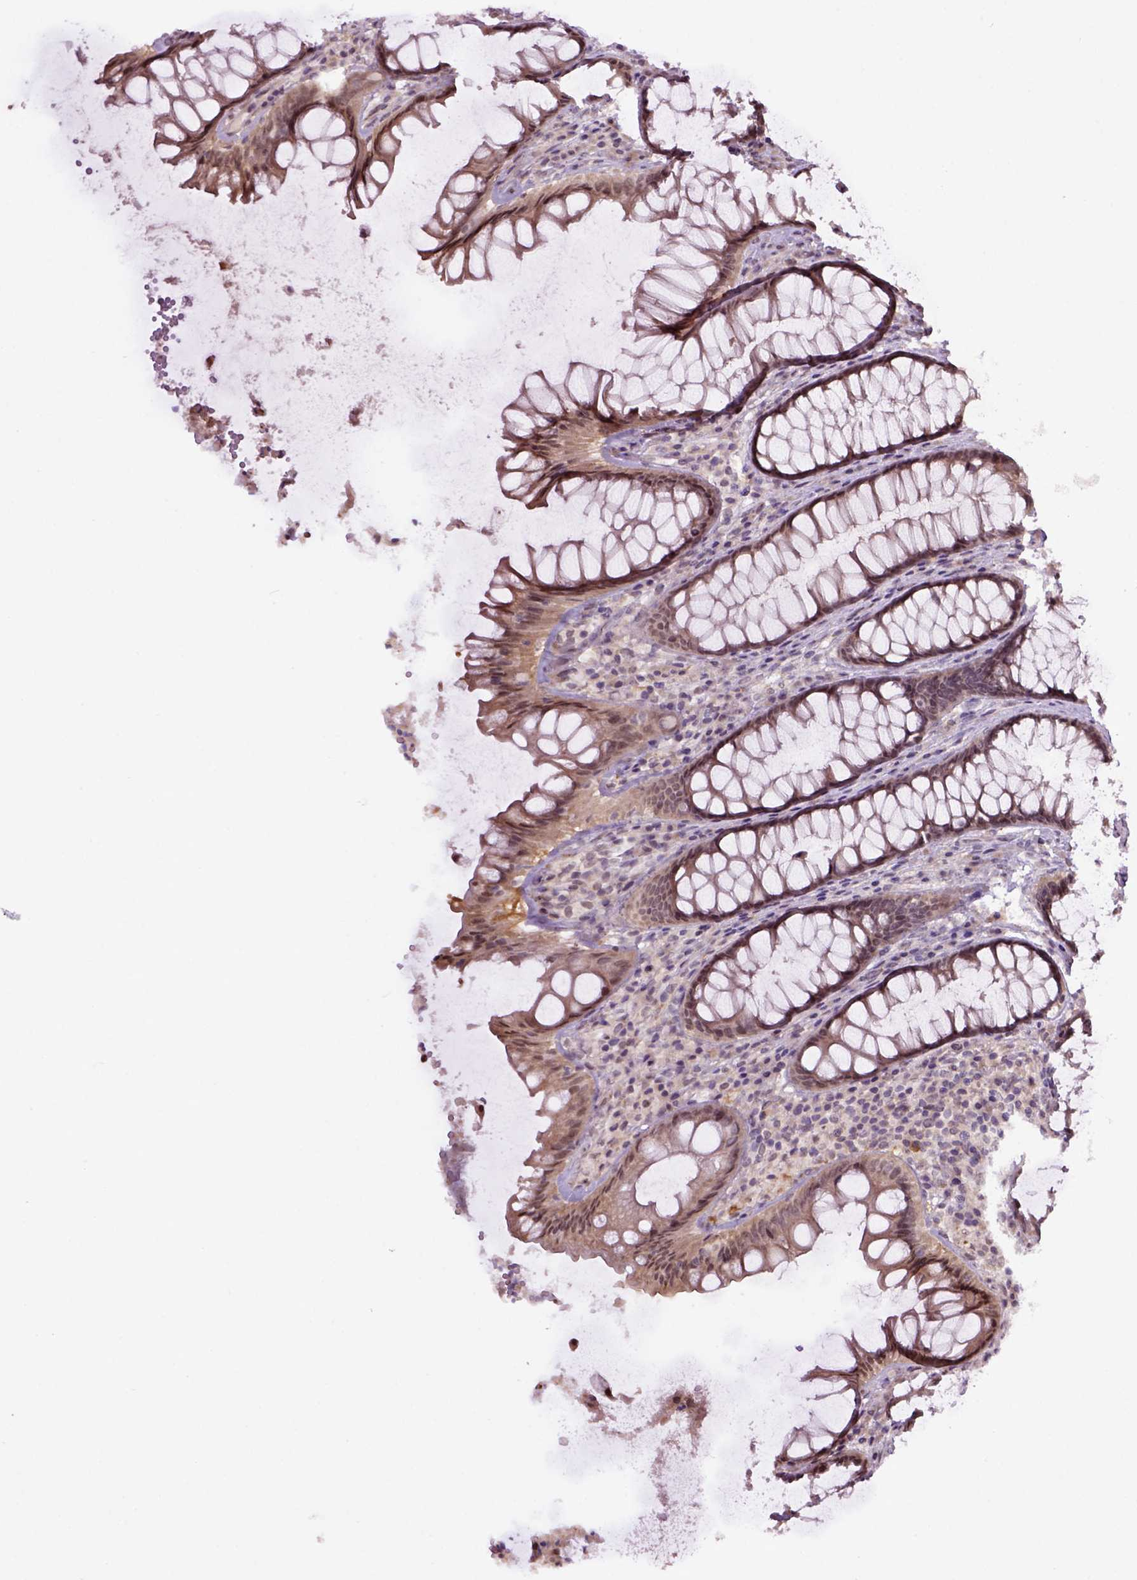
{"staining": {"intensity": "moderate", "quantity": ">75%", "location": "cytoplasmic/membranous"}, "tissue": "rectum", "cell_type": "Glandular cells", "image_type": "normal", "snomed": [{"axis": "morphology", "description": "Normal tissue, NOS"}, {"axis": "topography", "description": "Rectum"}], "caption": "Moderate cytoplasmic/membranous protein staining is present in about >75% of glandular cells in rectum.", "gene": "RAB43", "patient": {"sex": "male", "age": 72}}